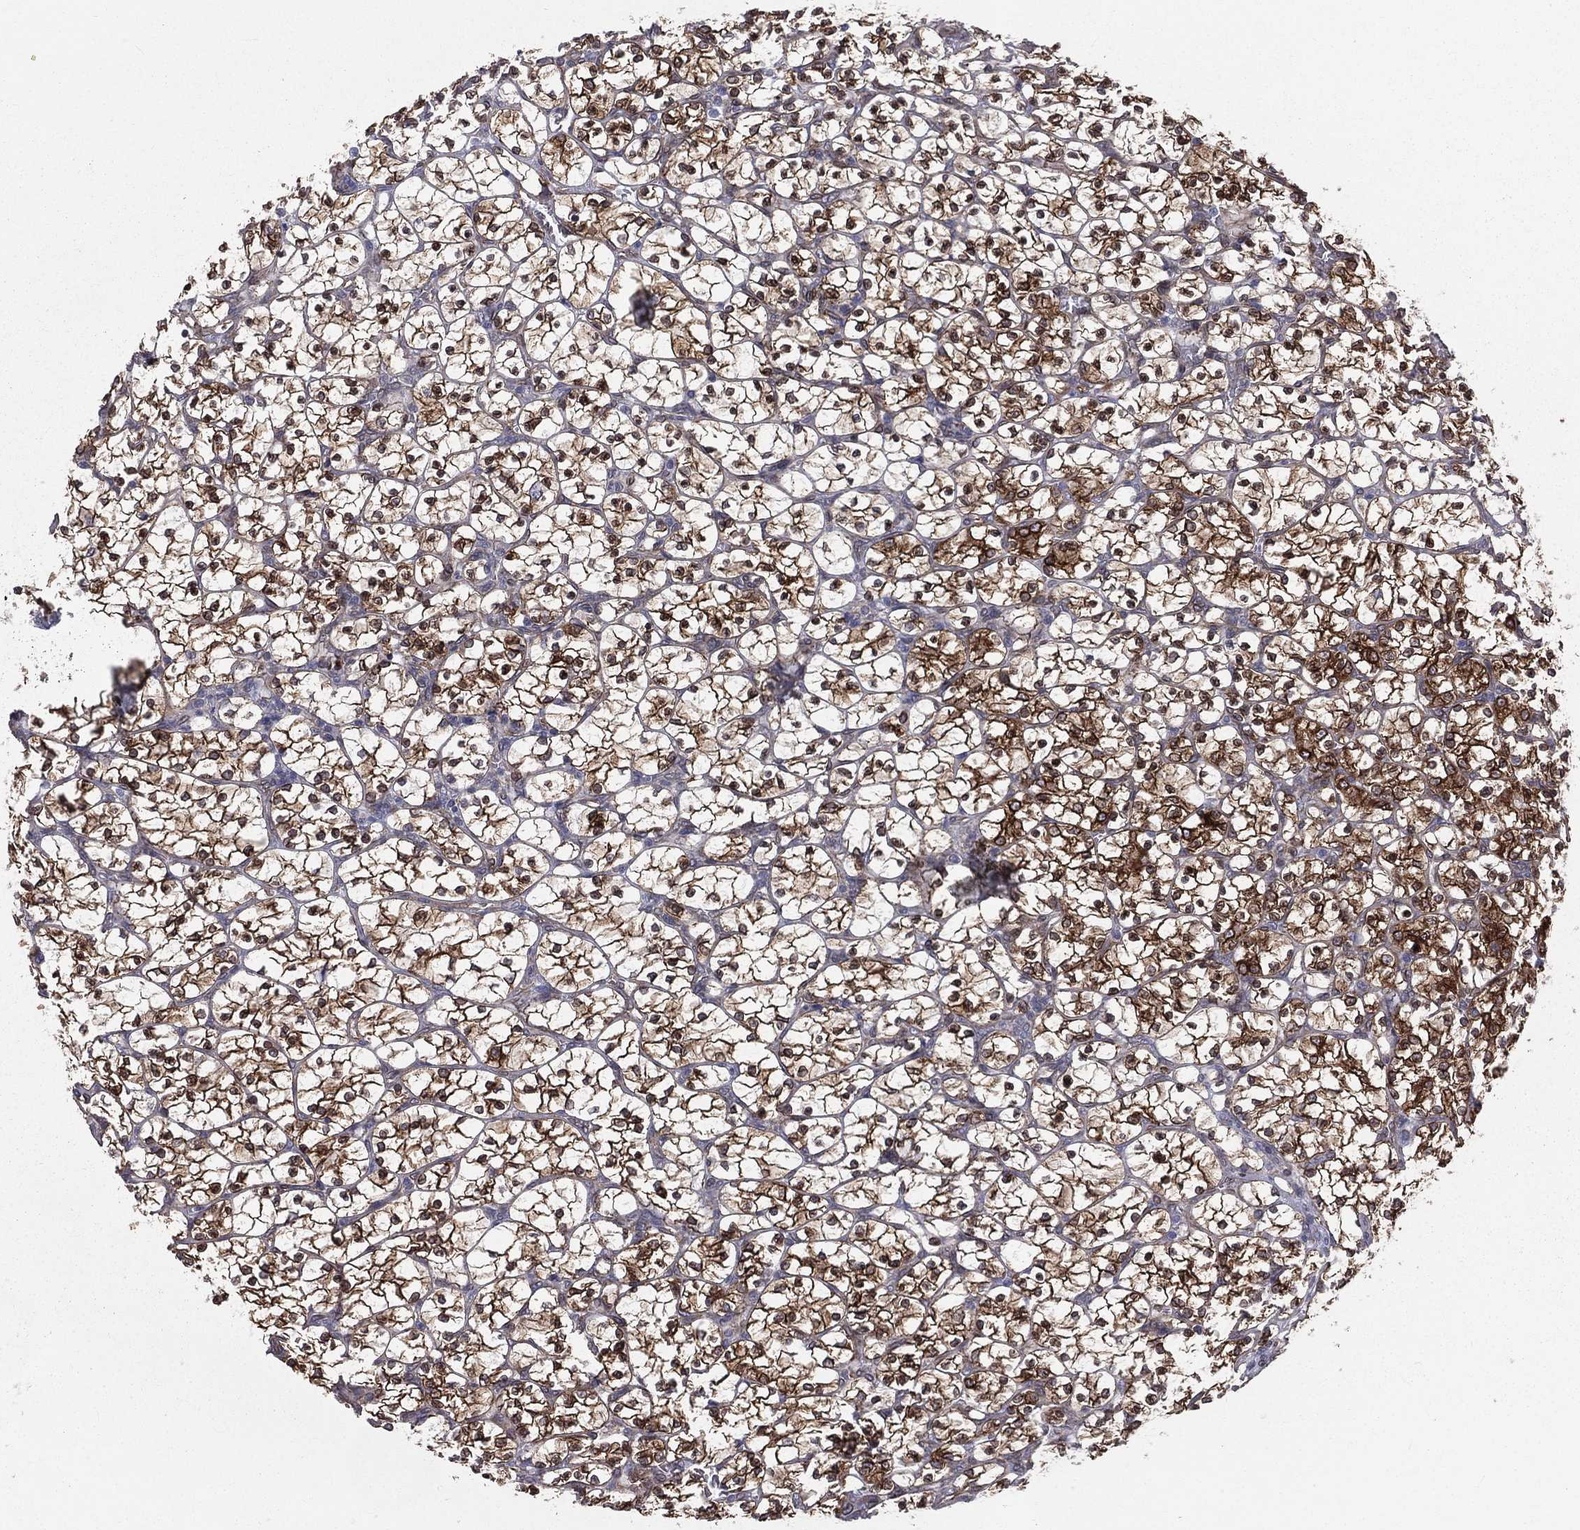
{"staining": {"intensity": "strong", "quantity": ">75%", "location": "cytoplasmic/membranous"}, "tissue": "renal cancer", "cell_type": "Tumor cells", "image_type": "cancer", "snomed": [{"axis": "morphology", "description": "Adenocarcinoma, NOS"}, {"axis": "topography", "description": "Kidney"}], "caption": "This is an image of IHC staining of renal adenocarcinoma, which shows strong positivity in the cytoplasmic/membranous of tumor cells.", "gene": "PGRMC1", "patient": {"sex": "female", "age": 89}}